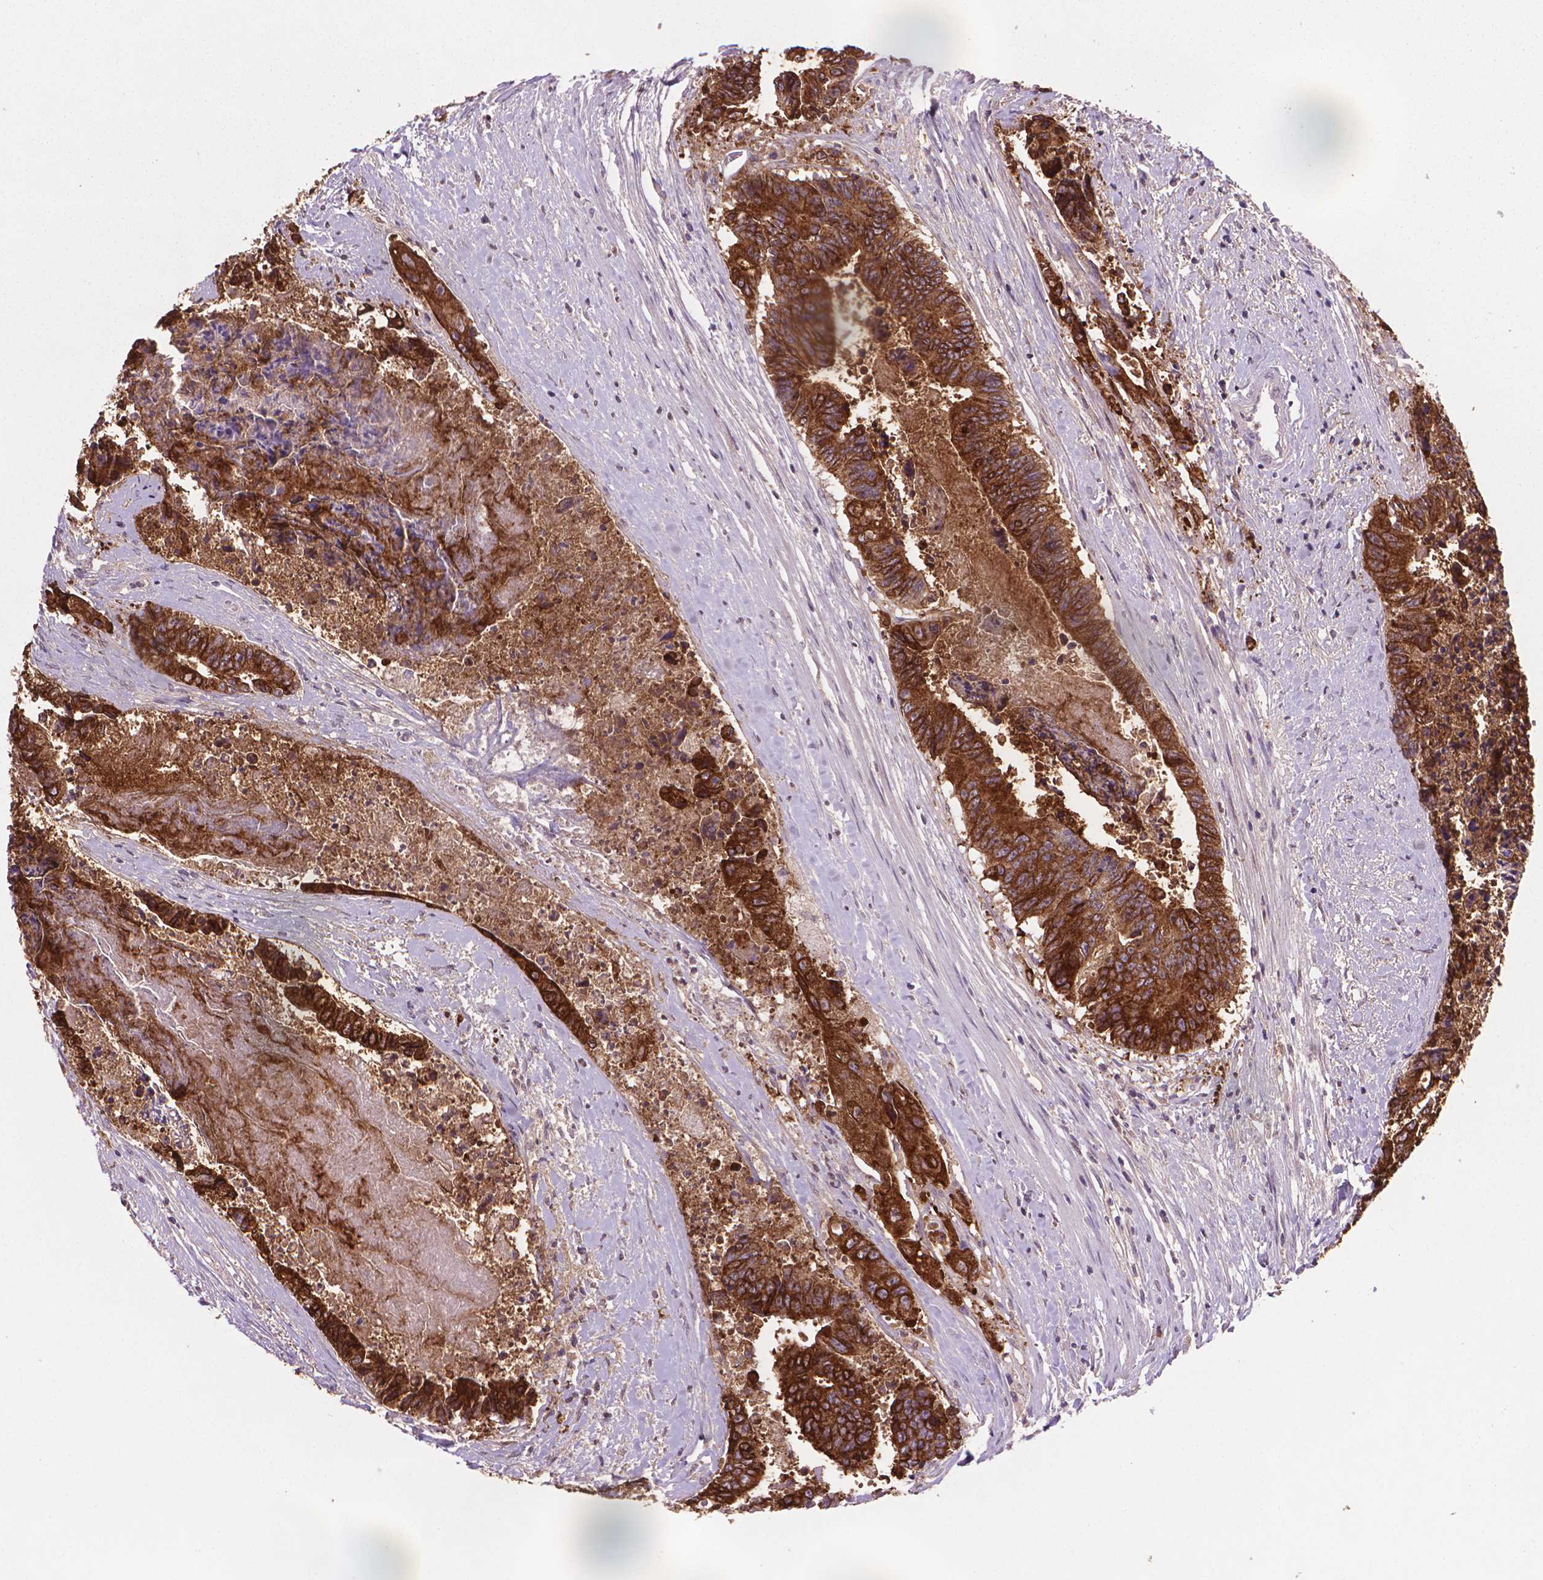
{"staining": {"intensity": "strong", "quantity": ">75%", "location": "cytoplasmic/membranous"}, "tissue": "colorectal cancer", "cell_type": "Tumor cells", "image_type": "cancer", "snomed": [{"axis": "morphology", "description": "Adenocarcinoma, NOS"}, {"axis": "topography", "description": "Rectum"}], "caption": "A histopathology image showing strong cytoplasmic/membranous positivity in approximately >75% of tumor cells in colorectal cancer (adenocarcinoma), as visualized by brown immunohistochemical staining.", "gene": "MUC1", "patient": {"sex": "male", "age": 54}}